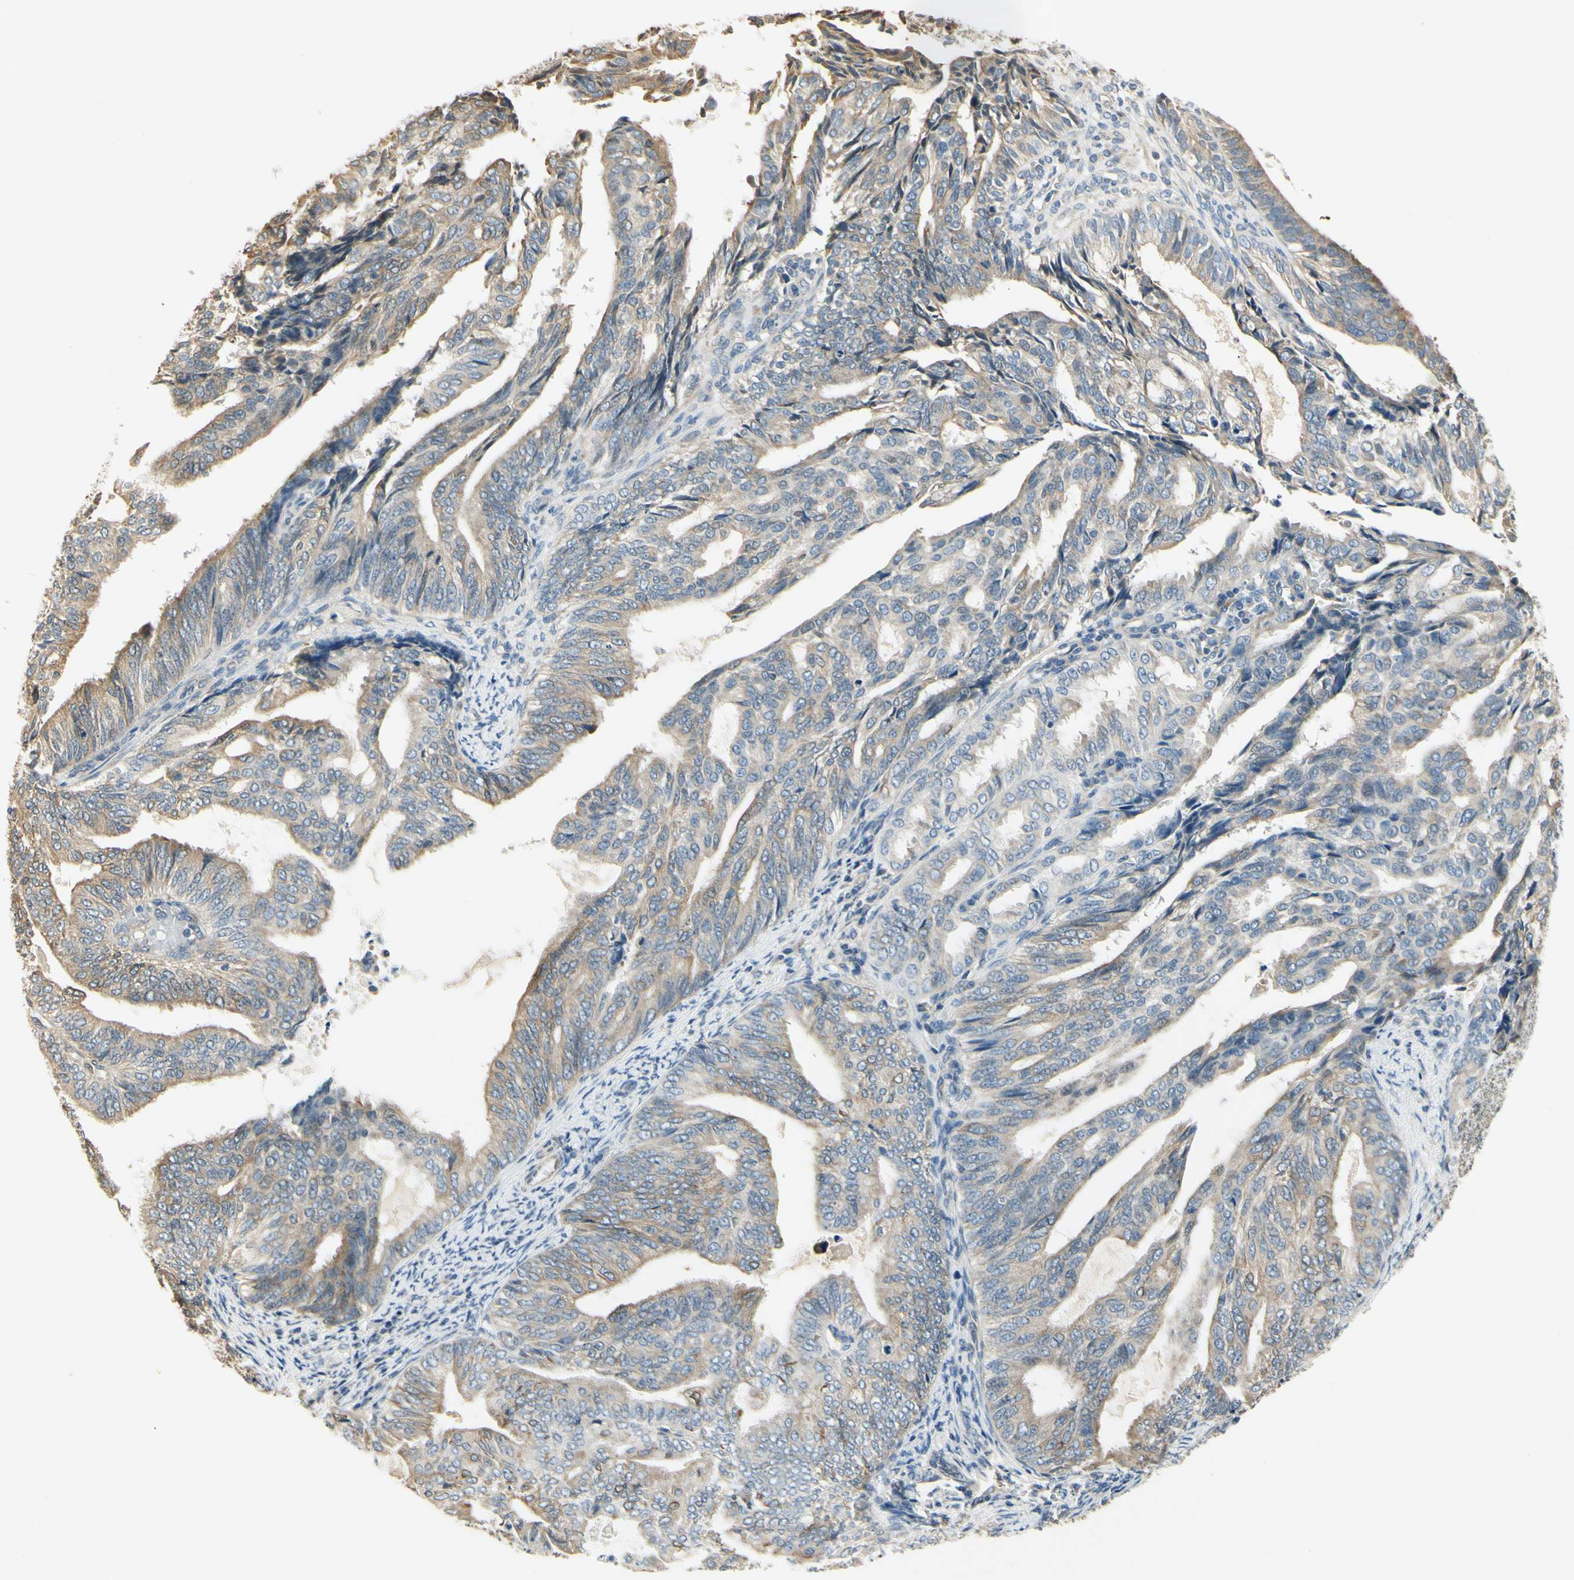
{"staining": {"intensity": "weak", "quantity": "25%-75%", "location": "cytoplasmic/membranous"}, "tissue": "endometrial cancer", "cell_type": "Tumor cells", "image_type": "cancer", "snomed": [{"axis": "morphology", "description": "Adenocarcinoma, NOS"}, {"axis": "topography", "description": "Endometrium"}], "caption": "Protein staining of endometrial adenocarcinoma tissue exhibits weak cytoplasmic/membranous expression in about 25%-75% of tumor cells.", "gene": "IGDCC4", "patient": {"sex": "female", "age": 58}}